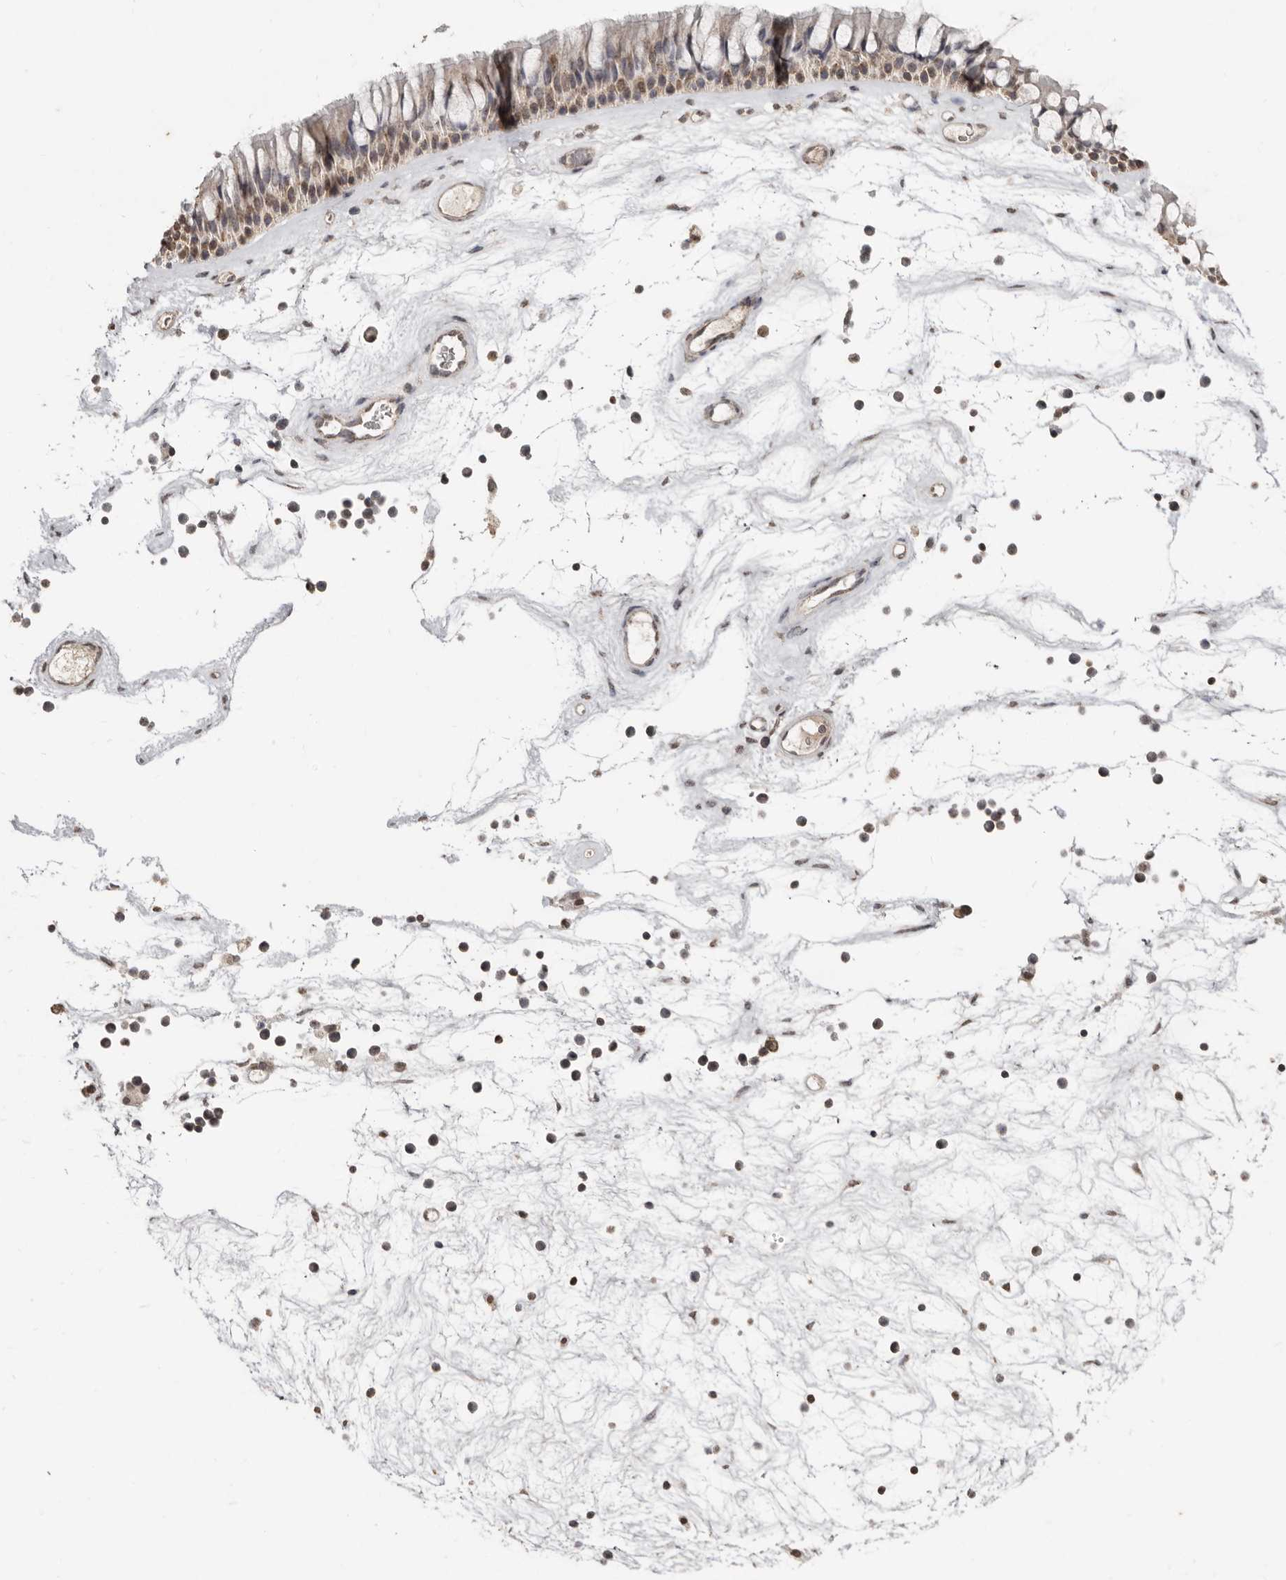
{"staining": {"intensity": "moderate", "quantity": "25%-75%", "location": "nuclear"}, "tissue": "nasopharynx", "cell_type": "Respiratory epithelial cells", "image_type": "normal", "snomed": [{"axis": "morphology", "description": "Normal tissue, NOS"}, {"axis": "topography", "description": "Nasopharynx"}], "caption": "Immunohistochemistry (DAB (3,3'-diaminobenzidine)) staining of unremarkable human nasopharynx demonstrates moderate nuclear protein expression in about 25%-75% of respiratory epithelial cells.", "gene": "LINGO2", "patient": {"sex": "male", "age": 64}}